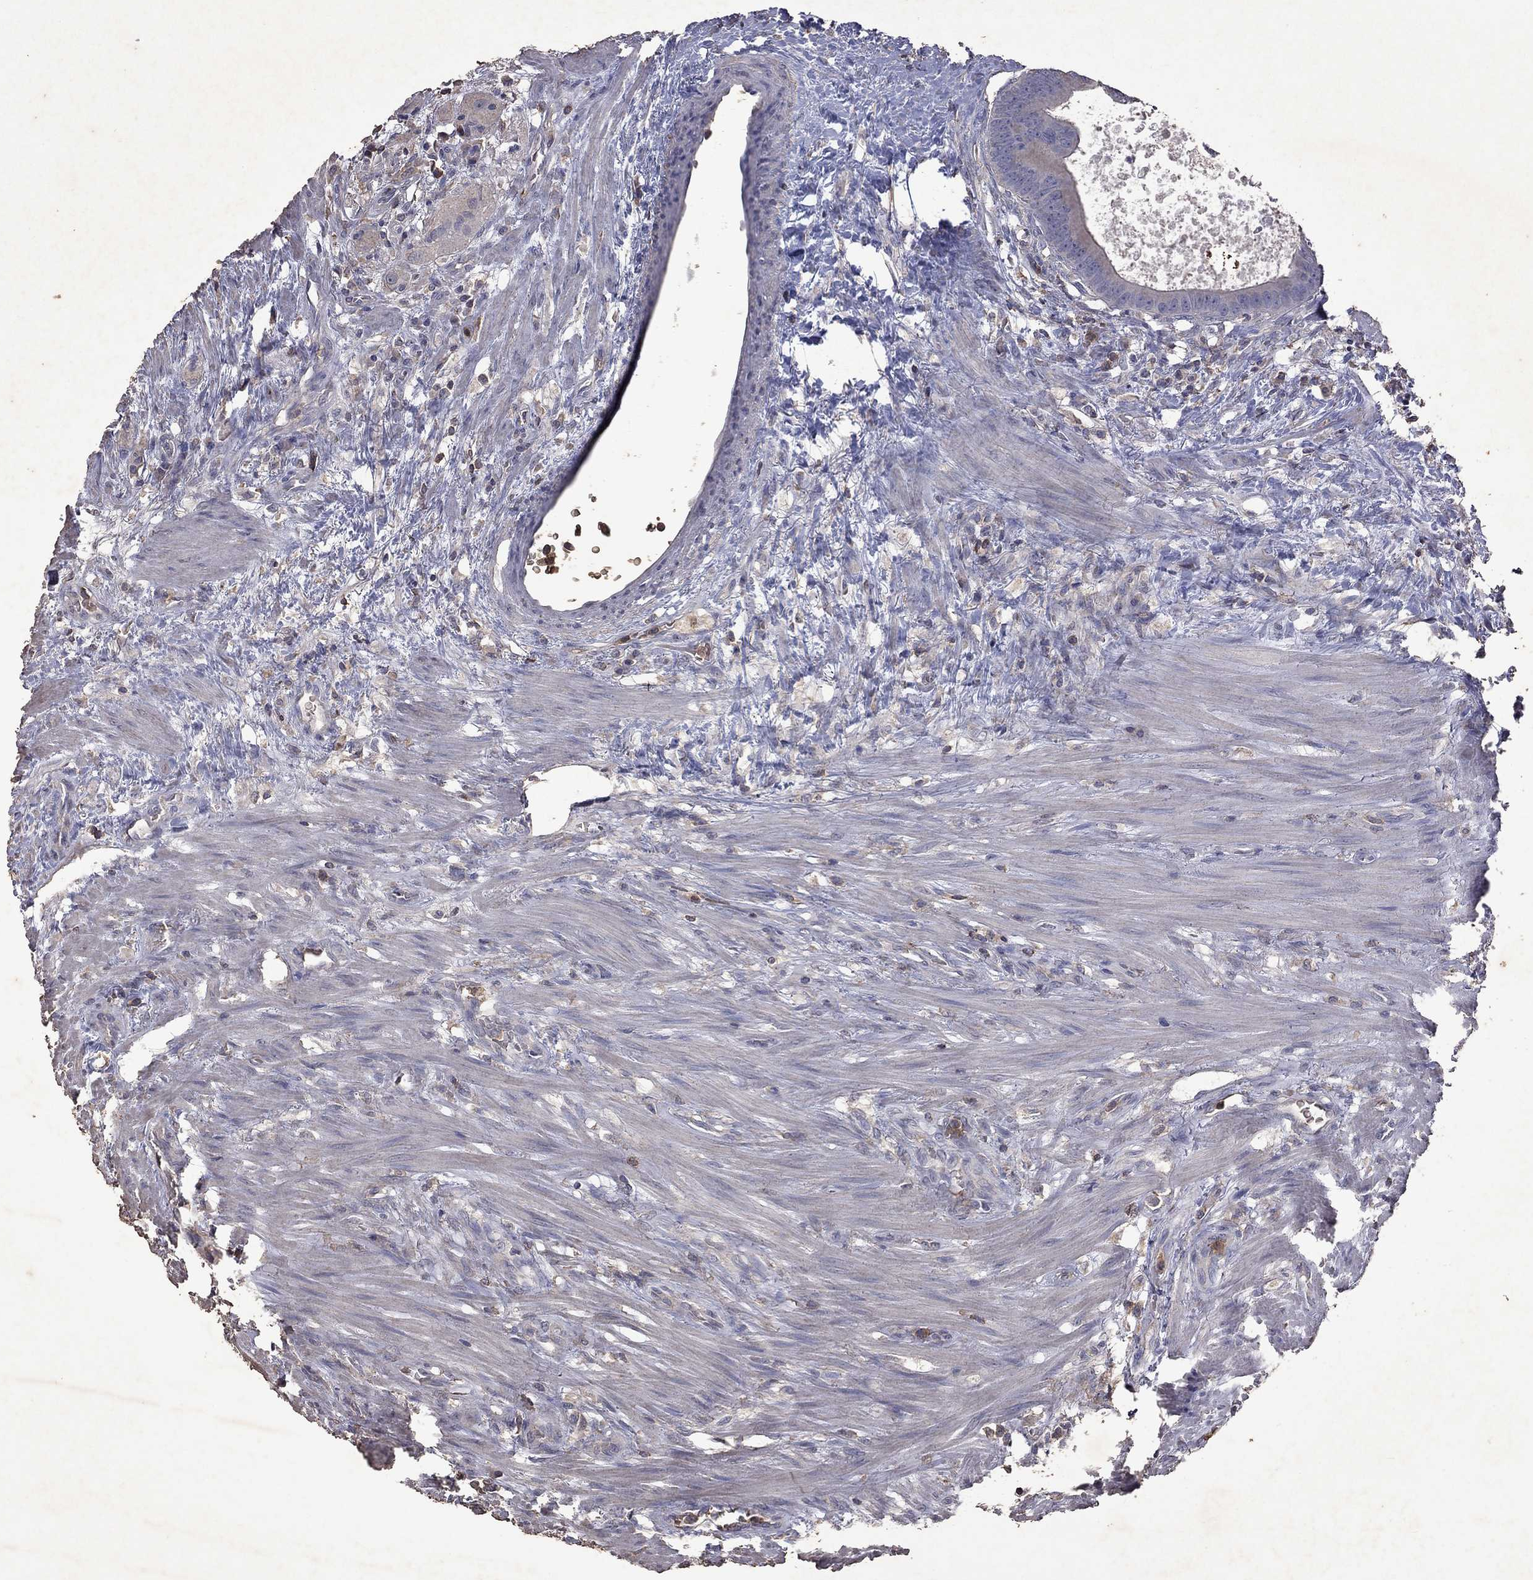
{"staining": {"intensity": "negative", "quantity": "none", "location": "none"}, "tissue": "colorectal cancer", "cell_type": "Tumor cells", "image_type": "cancer", "snomed": [{"axis": "morphology", "description": "Adenocarcinoma, NOS"}, {"axis": "topography", "description": "Rectum"}], "caption": "Tumor cells show no significant protein positivity in adenocarcinoma (colorectal).", "gene": "IPCEF1", "patient": {"sex": "male", "age": 64}}